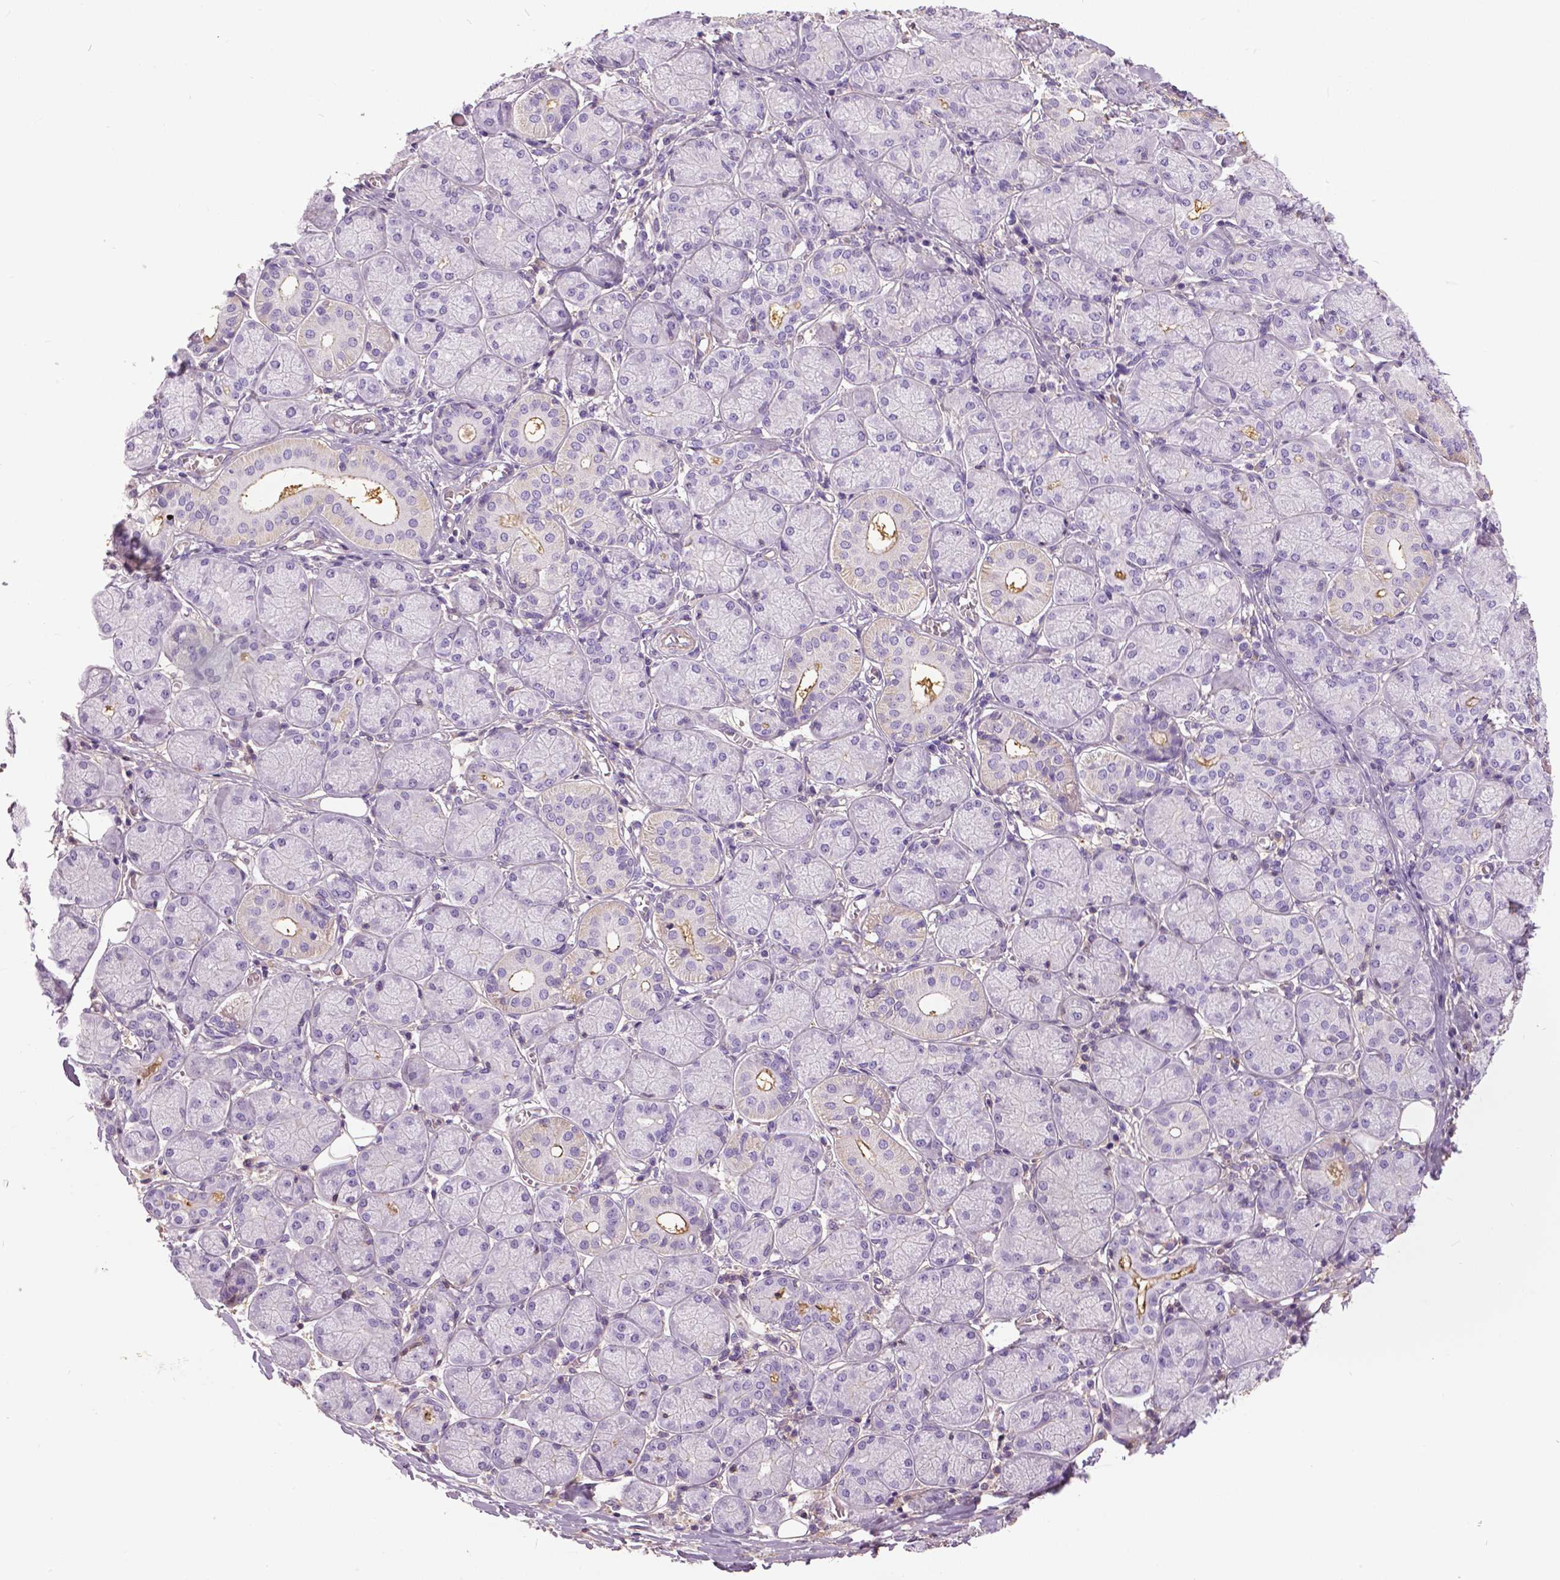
{"staining": {"intensity": "negative", "quantity": "none", "location": "none"}, "tissue": "salivary gland", "cell_type": "Glandular cells", "image_type": "normal", "snomed": [{"axis": "morphology", "description": "Normal tissue, NOS"}, {"axis": "topography", "description": "Salivary gland"}, {"axis": "topography", "description": "Peripheral nerve tissue"}], "caption": "Glandular cells show no significant staining in normal salivary gland. (DAB immunohistochemistry visualized using brightfield microscopy, high magnification).", "gene": "ANXA13", "patient": {"sex": "female", "age": 24}}